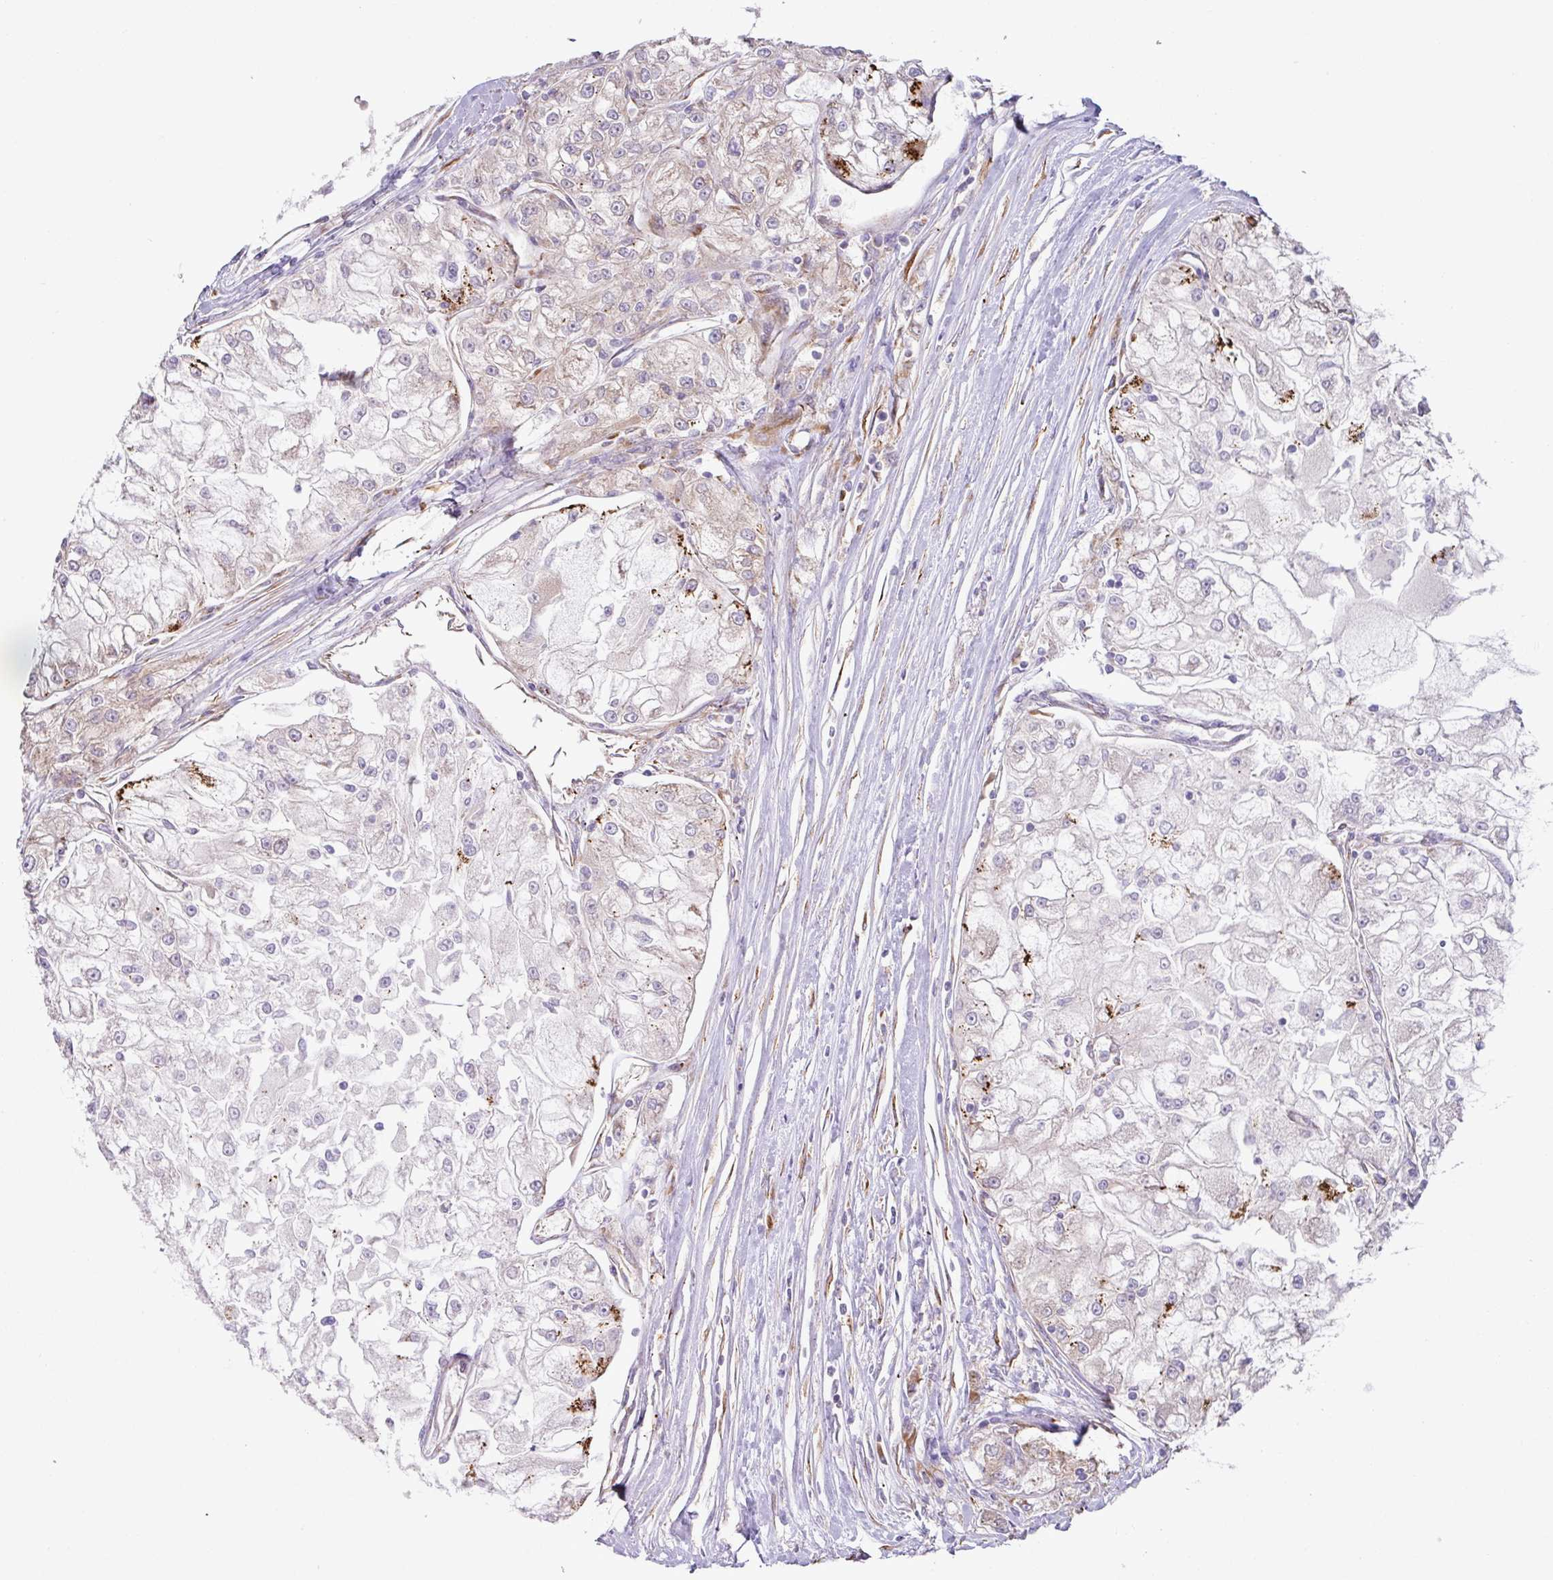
{"staining": {"intensity": "moderate", "quantity": "<25%", "location": "cytoplasmic/membranous"}, "tissue": "renal cancer", "cell_type": "Tumor cells", "image_type": "cancer", "snomed": [{"axis": "morphology", "description": "Adenocarcinoma, NOS"}, {"axis": "topography", "description": "Kidney"}], "caption": "Renal cancer (adenocarcinoma) stained for a protein (brown) demonstrates moderate cytoplasmic/membranous positive expression in about <25% of tumor cells.", "gene": "SLC39A7", "patient": {"sex": "female", "age": 72}}